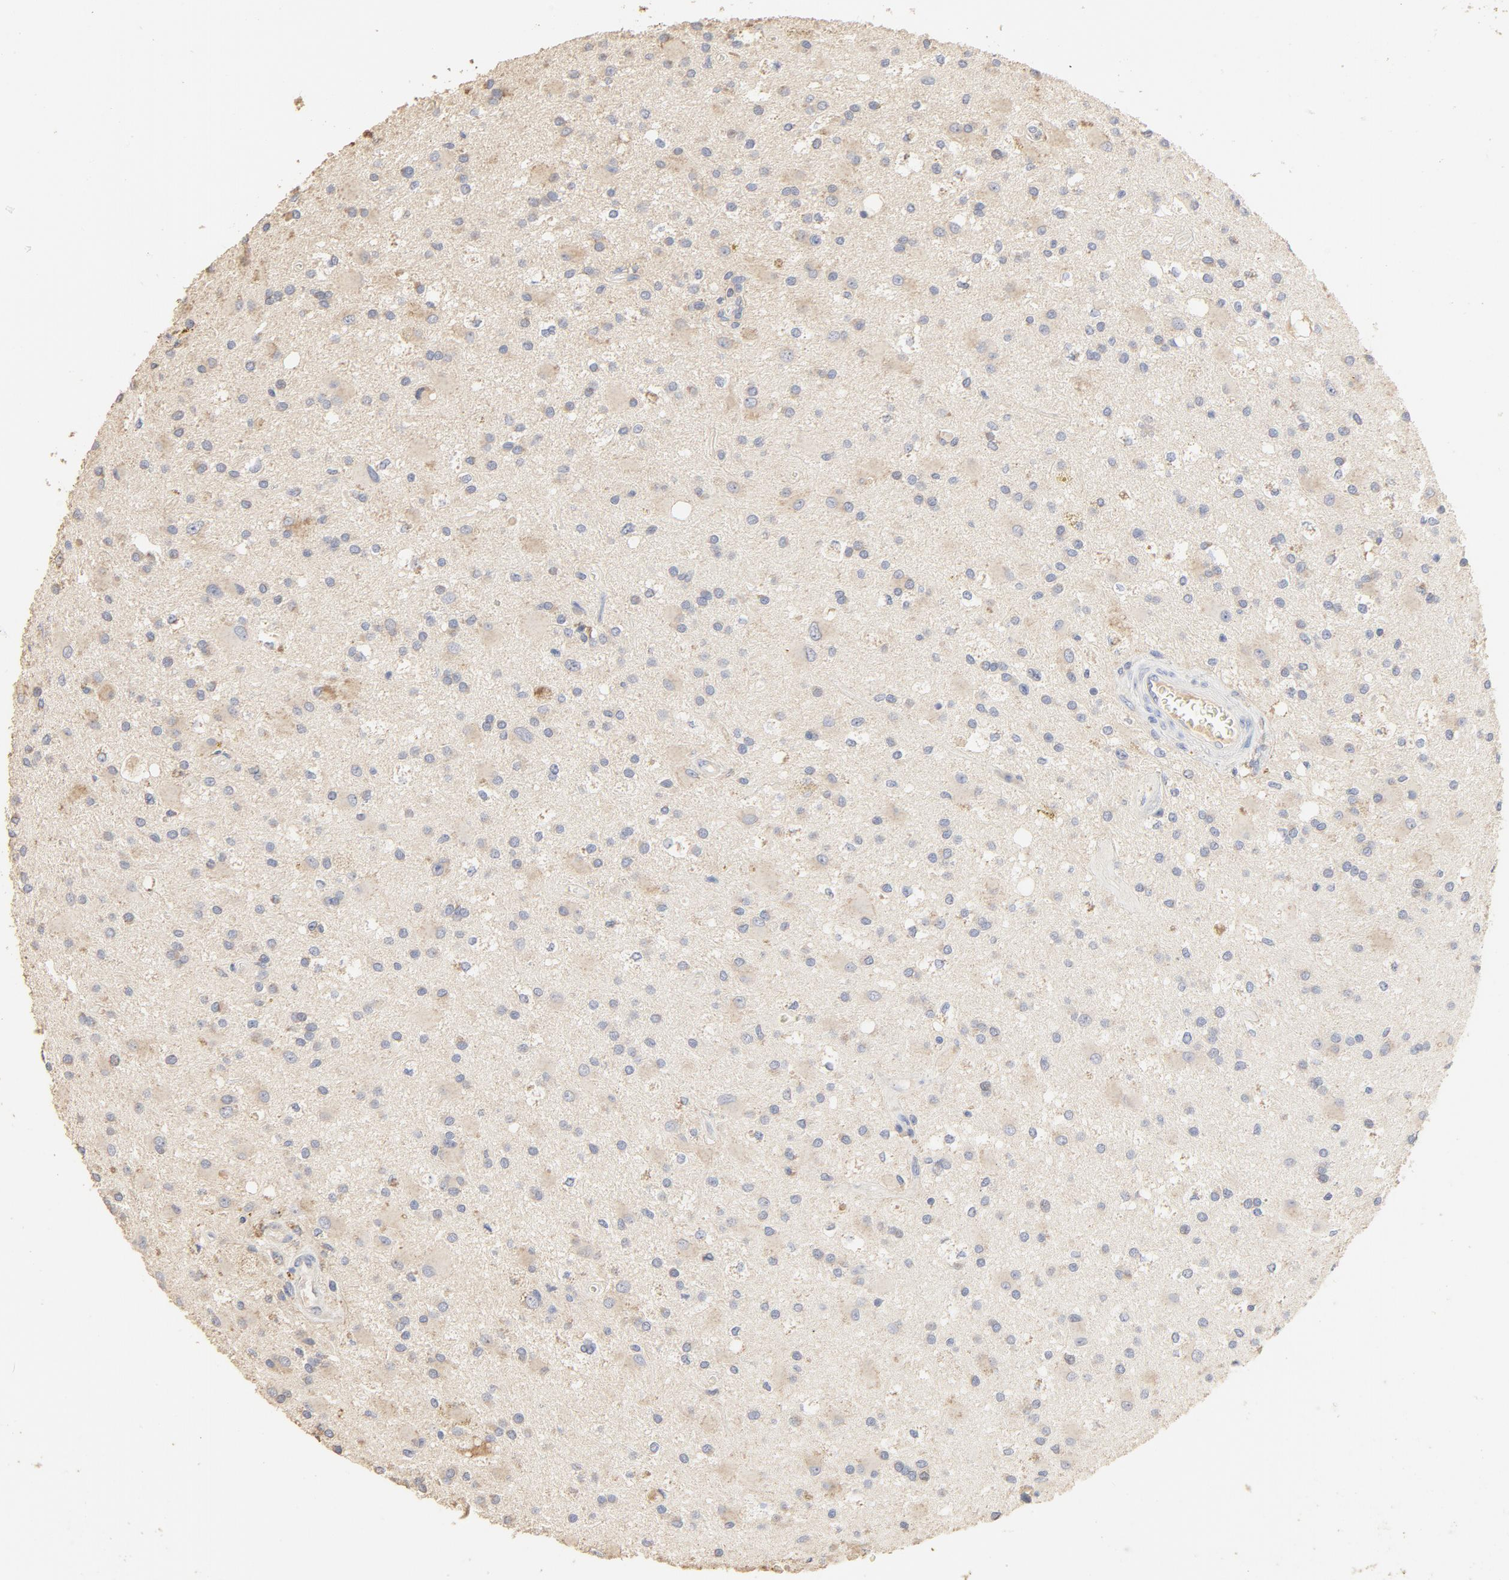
{"staining": {"intensity": "negative", "quantity": "none", "location": "none"}, "tissue": "glioma", "cell_type": "Tumor cells", "image_type": "cancer", "snomed": [{"axis": "morphology", "description": "Glioma, malignant, Low grade"}, {"axis": "topography", "description": "Brain"}], "caption": "Immunohistochemical staining of glioma demonstrates no significant expression in tumor cells.", "gene": "FCGBP", "patient": {"sex": "male", "age": 58}}